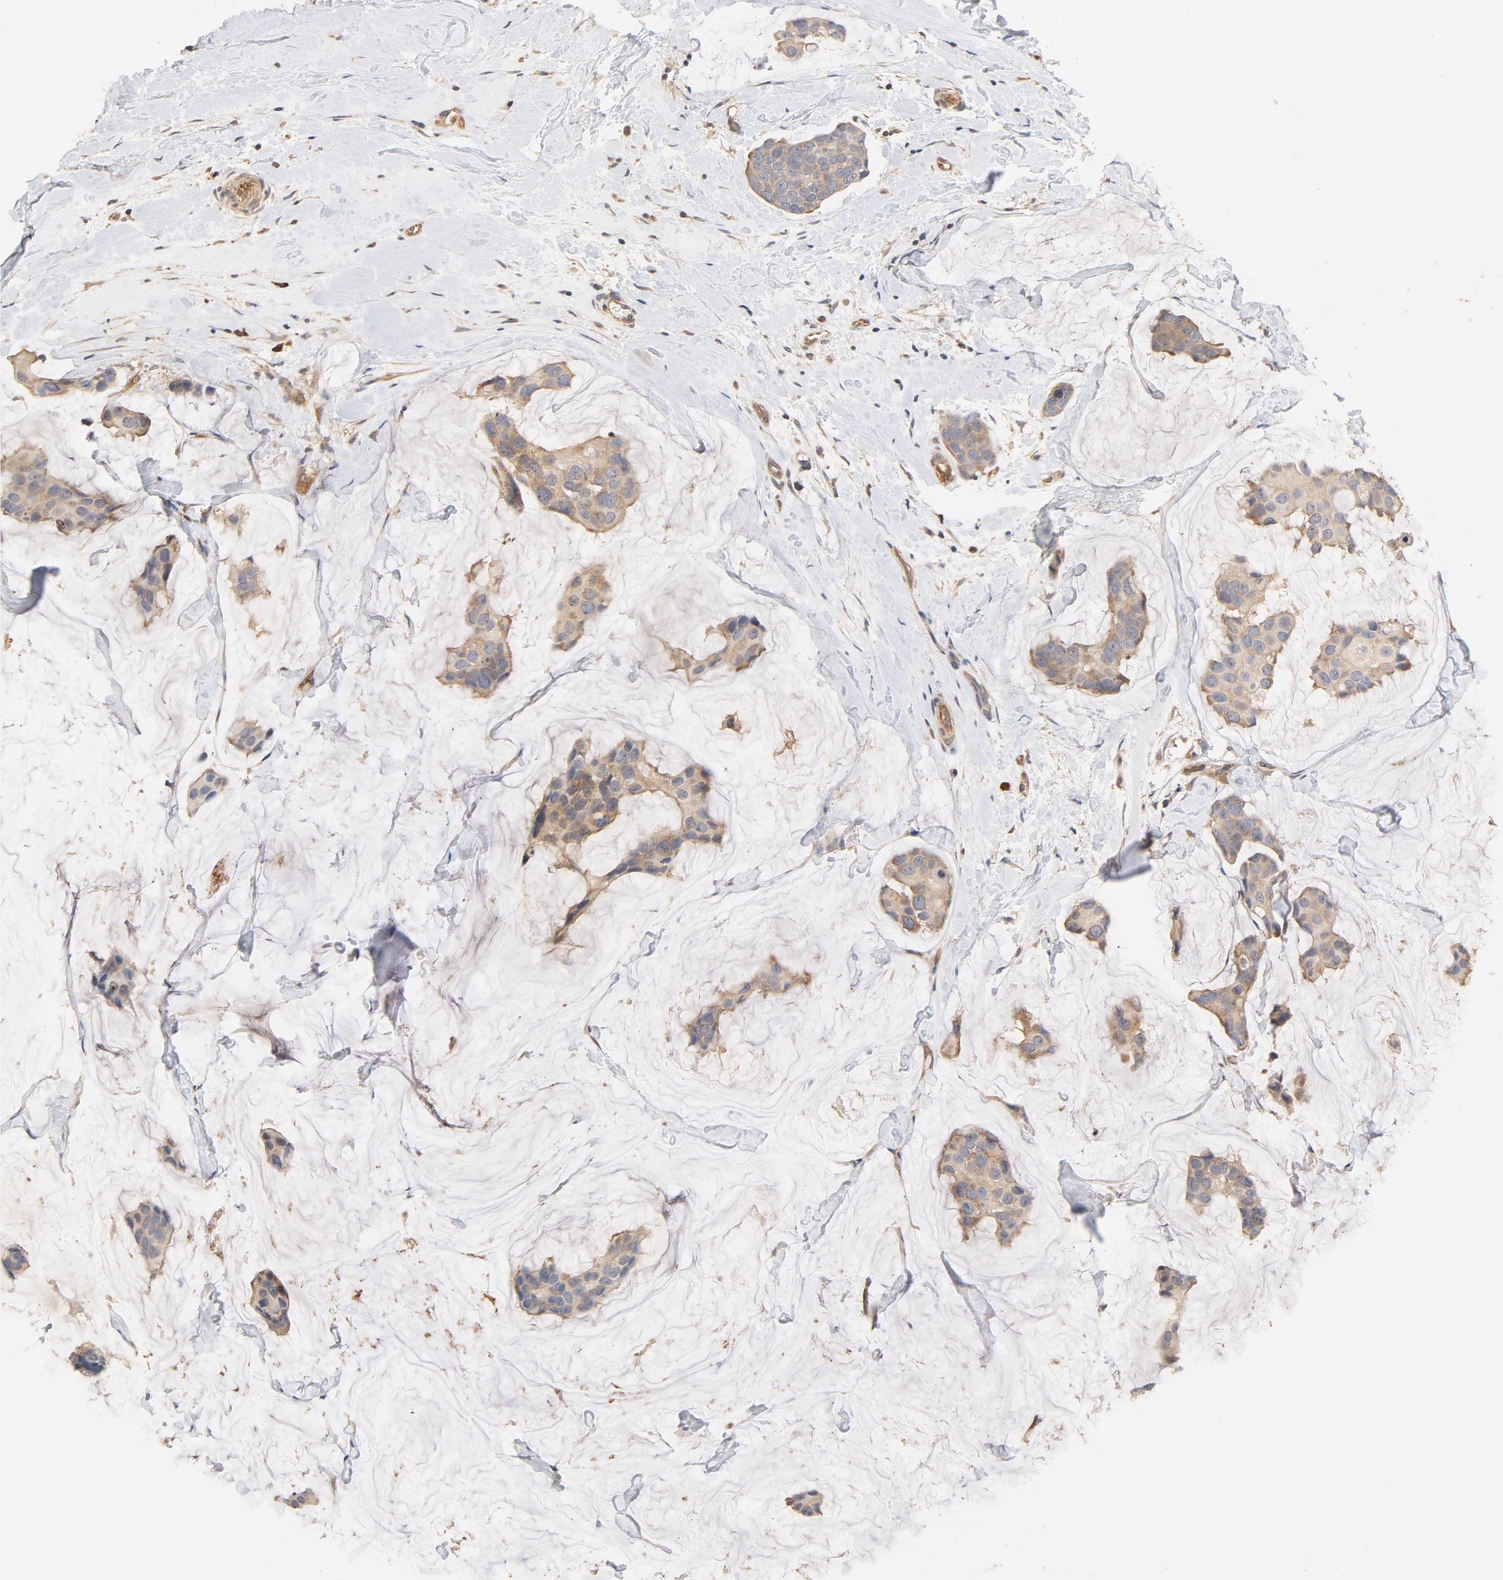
{"staining": {"intensity": "weak", "quantity": ">75%", "location": "cytoplasmic/membranous"}, "tissue": "breast cancer", "cell_type": "Tumor cells", "image_type": "cancer", "snomed": [{"axis": "morphology", "description": "Normal tissue, NOS"}, {"axis": "morphology", "description": "Duct carcinoma"}, {"axis": "topography", "description": "Breast"}], "caption": "A photomicrograph of invasive ductal carcinoma (breast) stained for a protein demonstrates weak cytoplasmic/membranous brown staining in tumor cells.", "gene": "UBE2J1", "patient": {"sex": "female", "age": 50}}